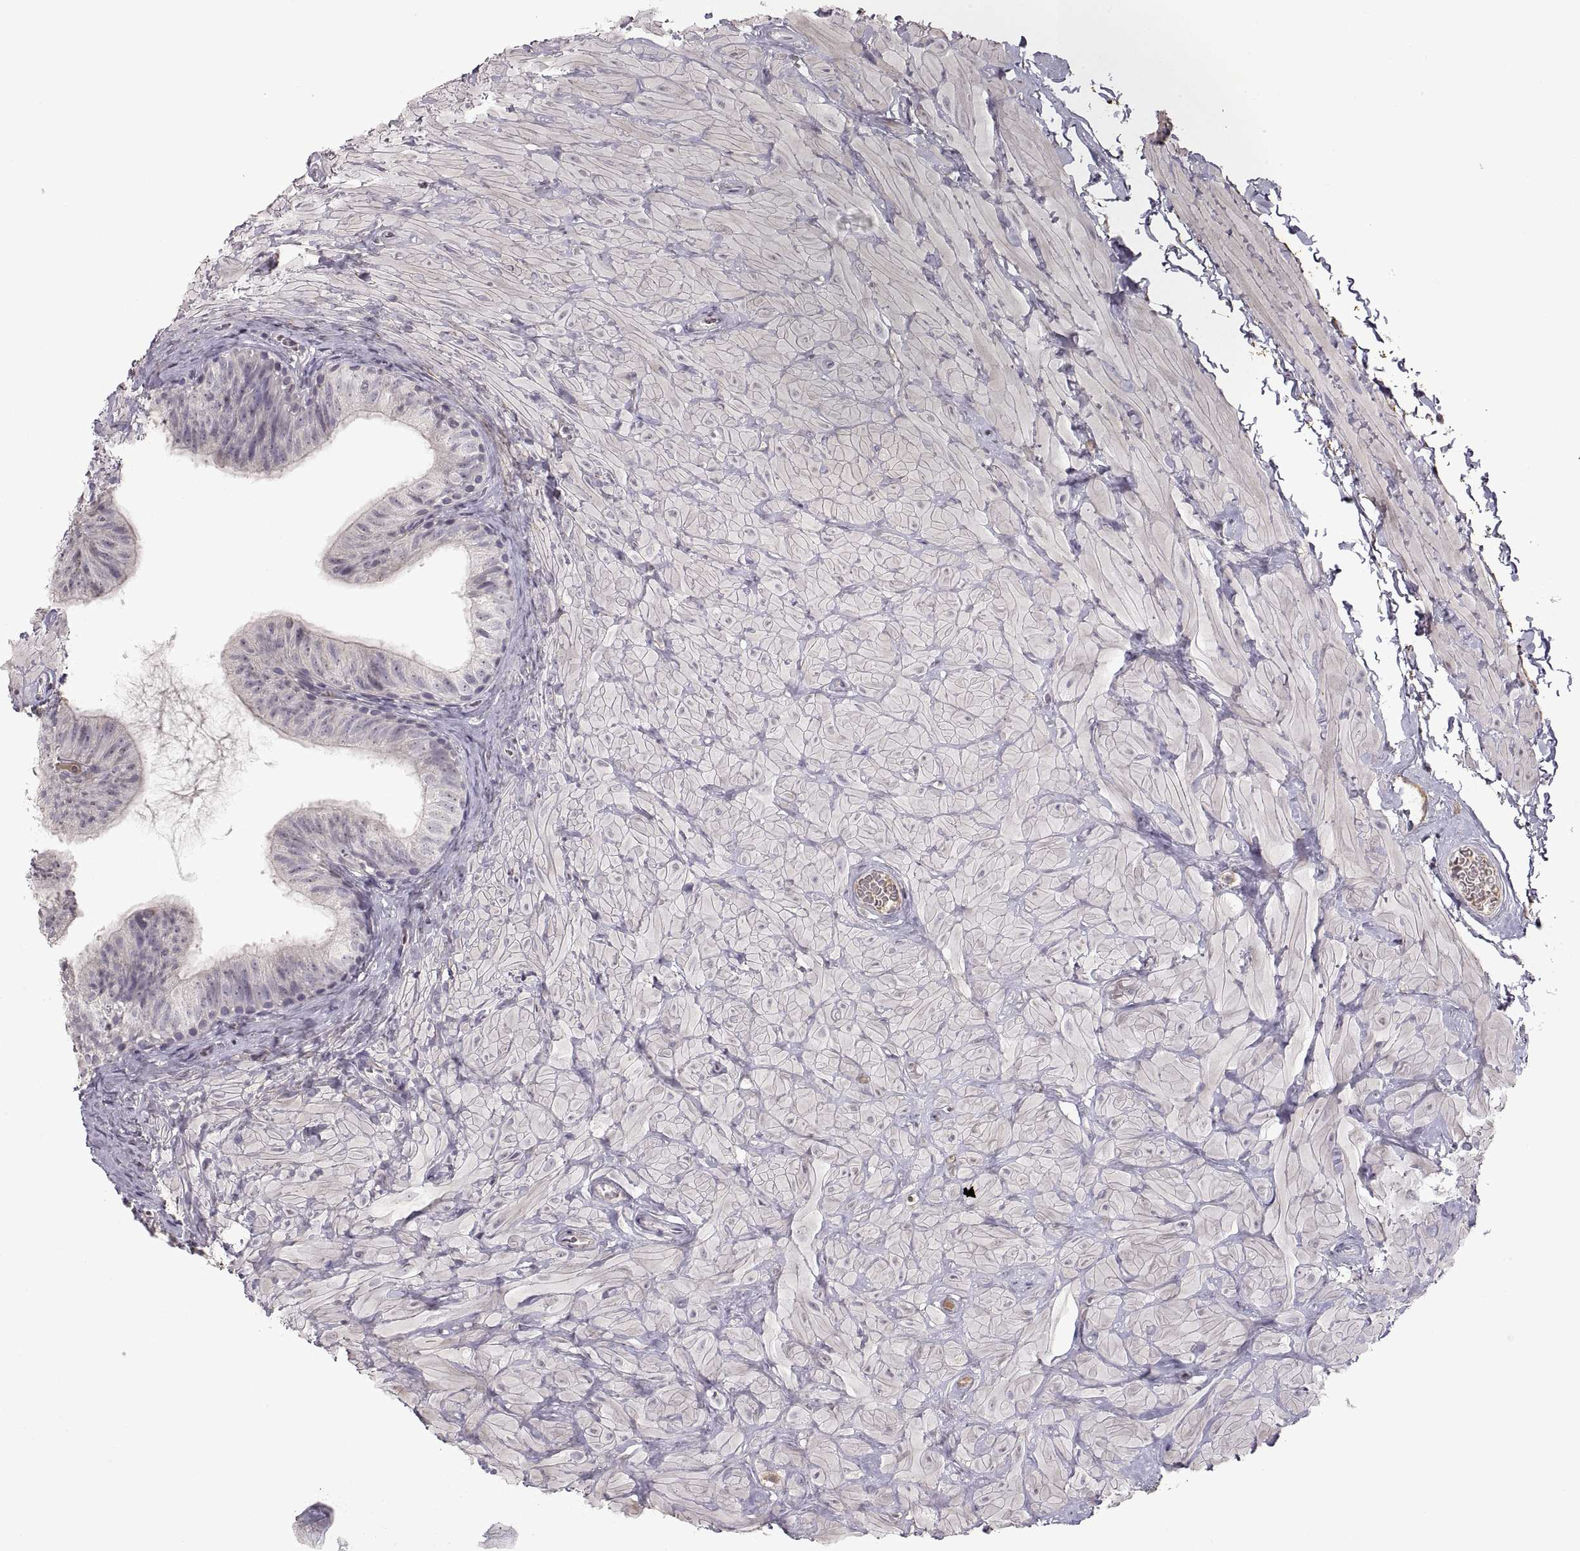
{"staining": {"intensity": "negative", "quantity": "none", "location": "none"}, "tissue": "epididymis", "cell_type": "Glandular cells", "image_type": "normal", "snomed": [{"axis": "morphology", "description": "Normal tissue, NOS"}, {"axis": "topography", "description": "Epididymis"}, {"axis": "topography", "description": "Vas deferens"}], "caption": "The immunohistochemistry (IHC) image has no significant expression in glandular cells of epididymis.", "gene": "ADAM11", "patient": {"sex": "male", "age": 23}}